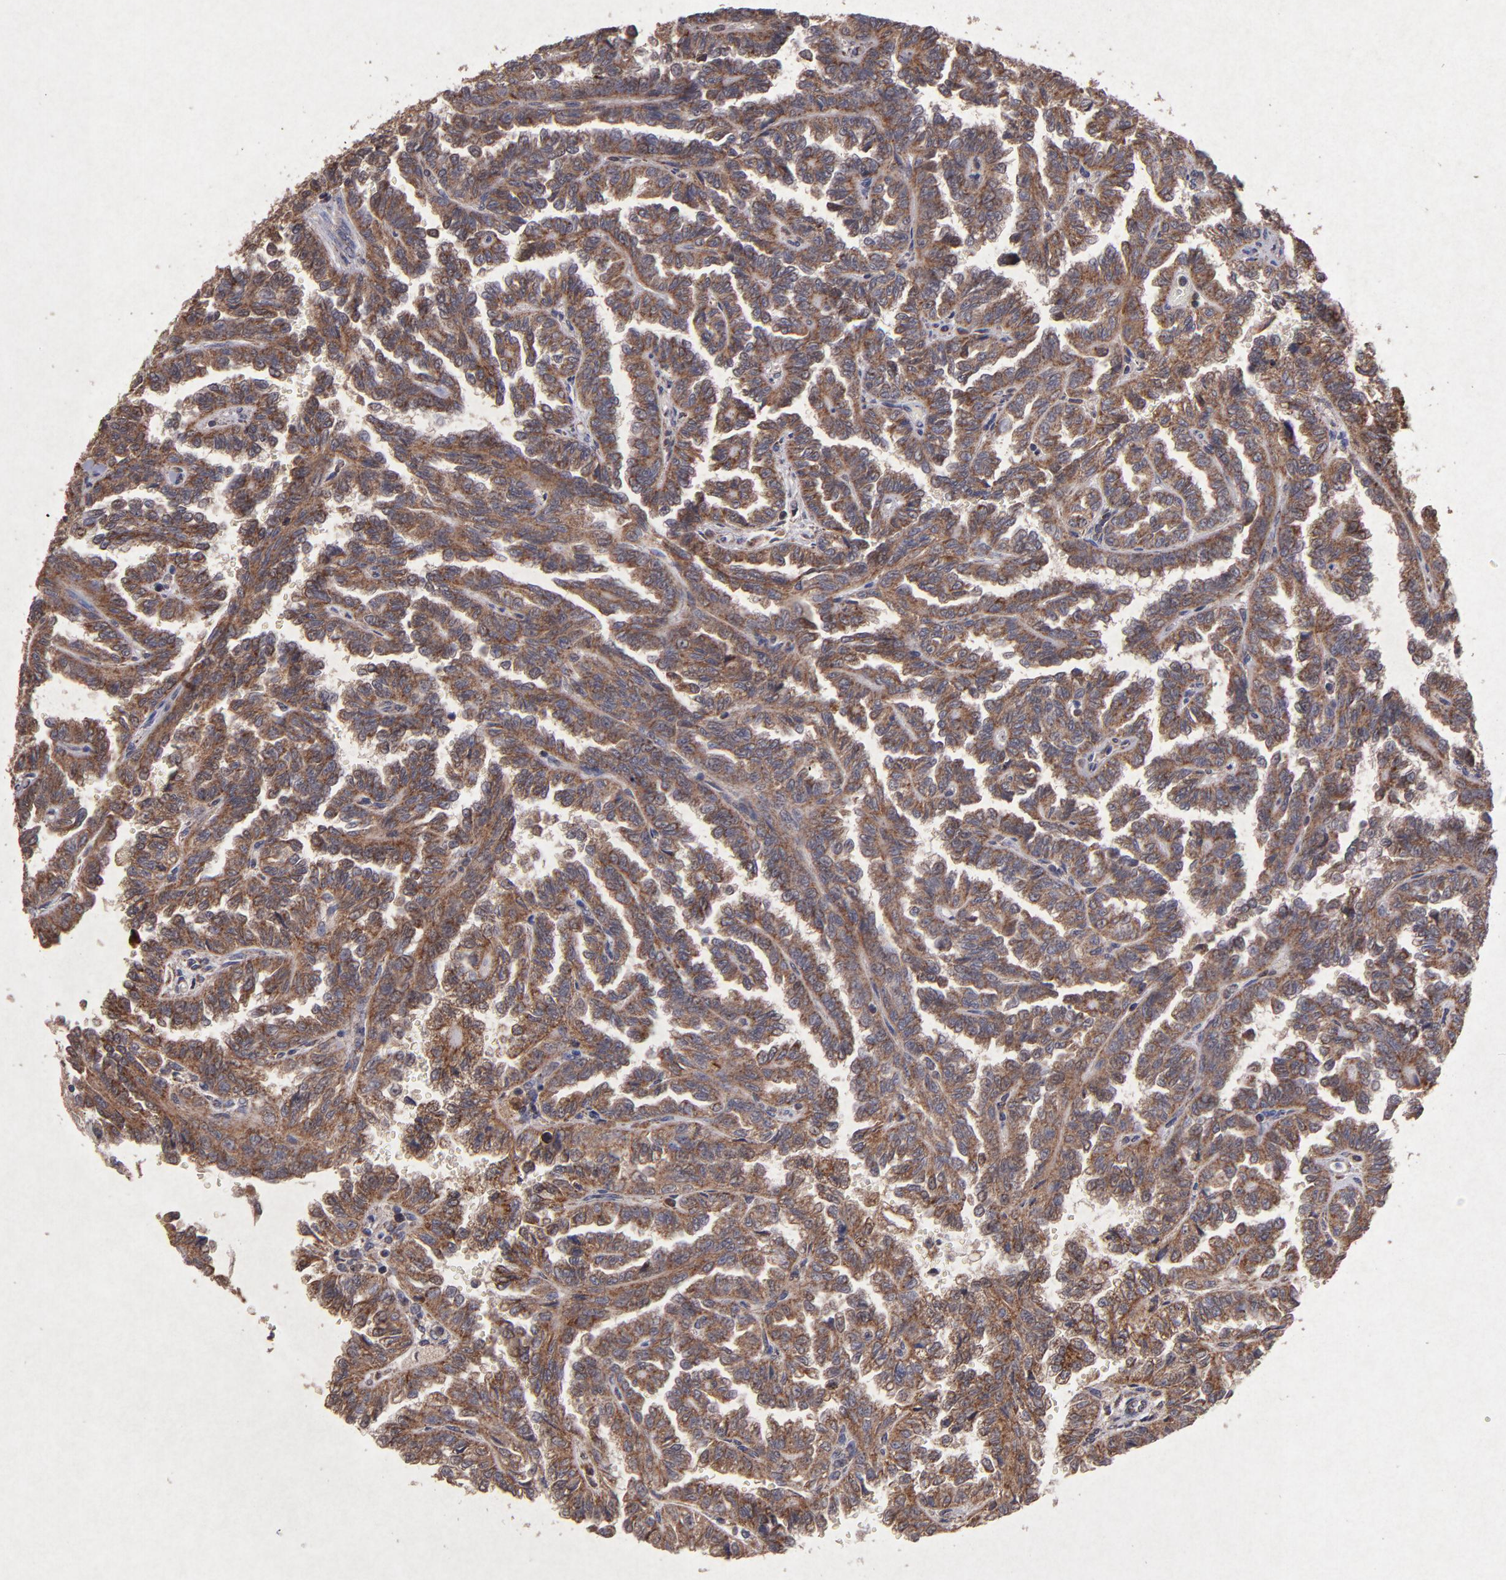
{"staining": {"intensity": "moderate", "quantity": ">75%", "location": "cytoplasmic/membranous"}, "tissue": "renal cancer", "cell_type": "Tumor cells", "image_type": "cancer", "snomed": [{"axis": "morphology", "description": "Inflammation, NOS"}, {"axis": "morphology", "description": "Adenocarcinoma, NOS"}, {"axis": "topography", "description": "Kidney"}], "caption": "DAB immunohistochemical staining of renal adenocarcinoma reveals moderate cytoplasmic/membranous protein expression in approximately >75% of tumor cells.", "gene": "TIMM9", "patient": {"sex": "male", "age": 68}}